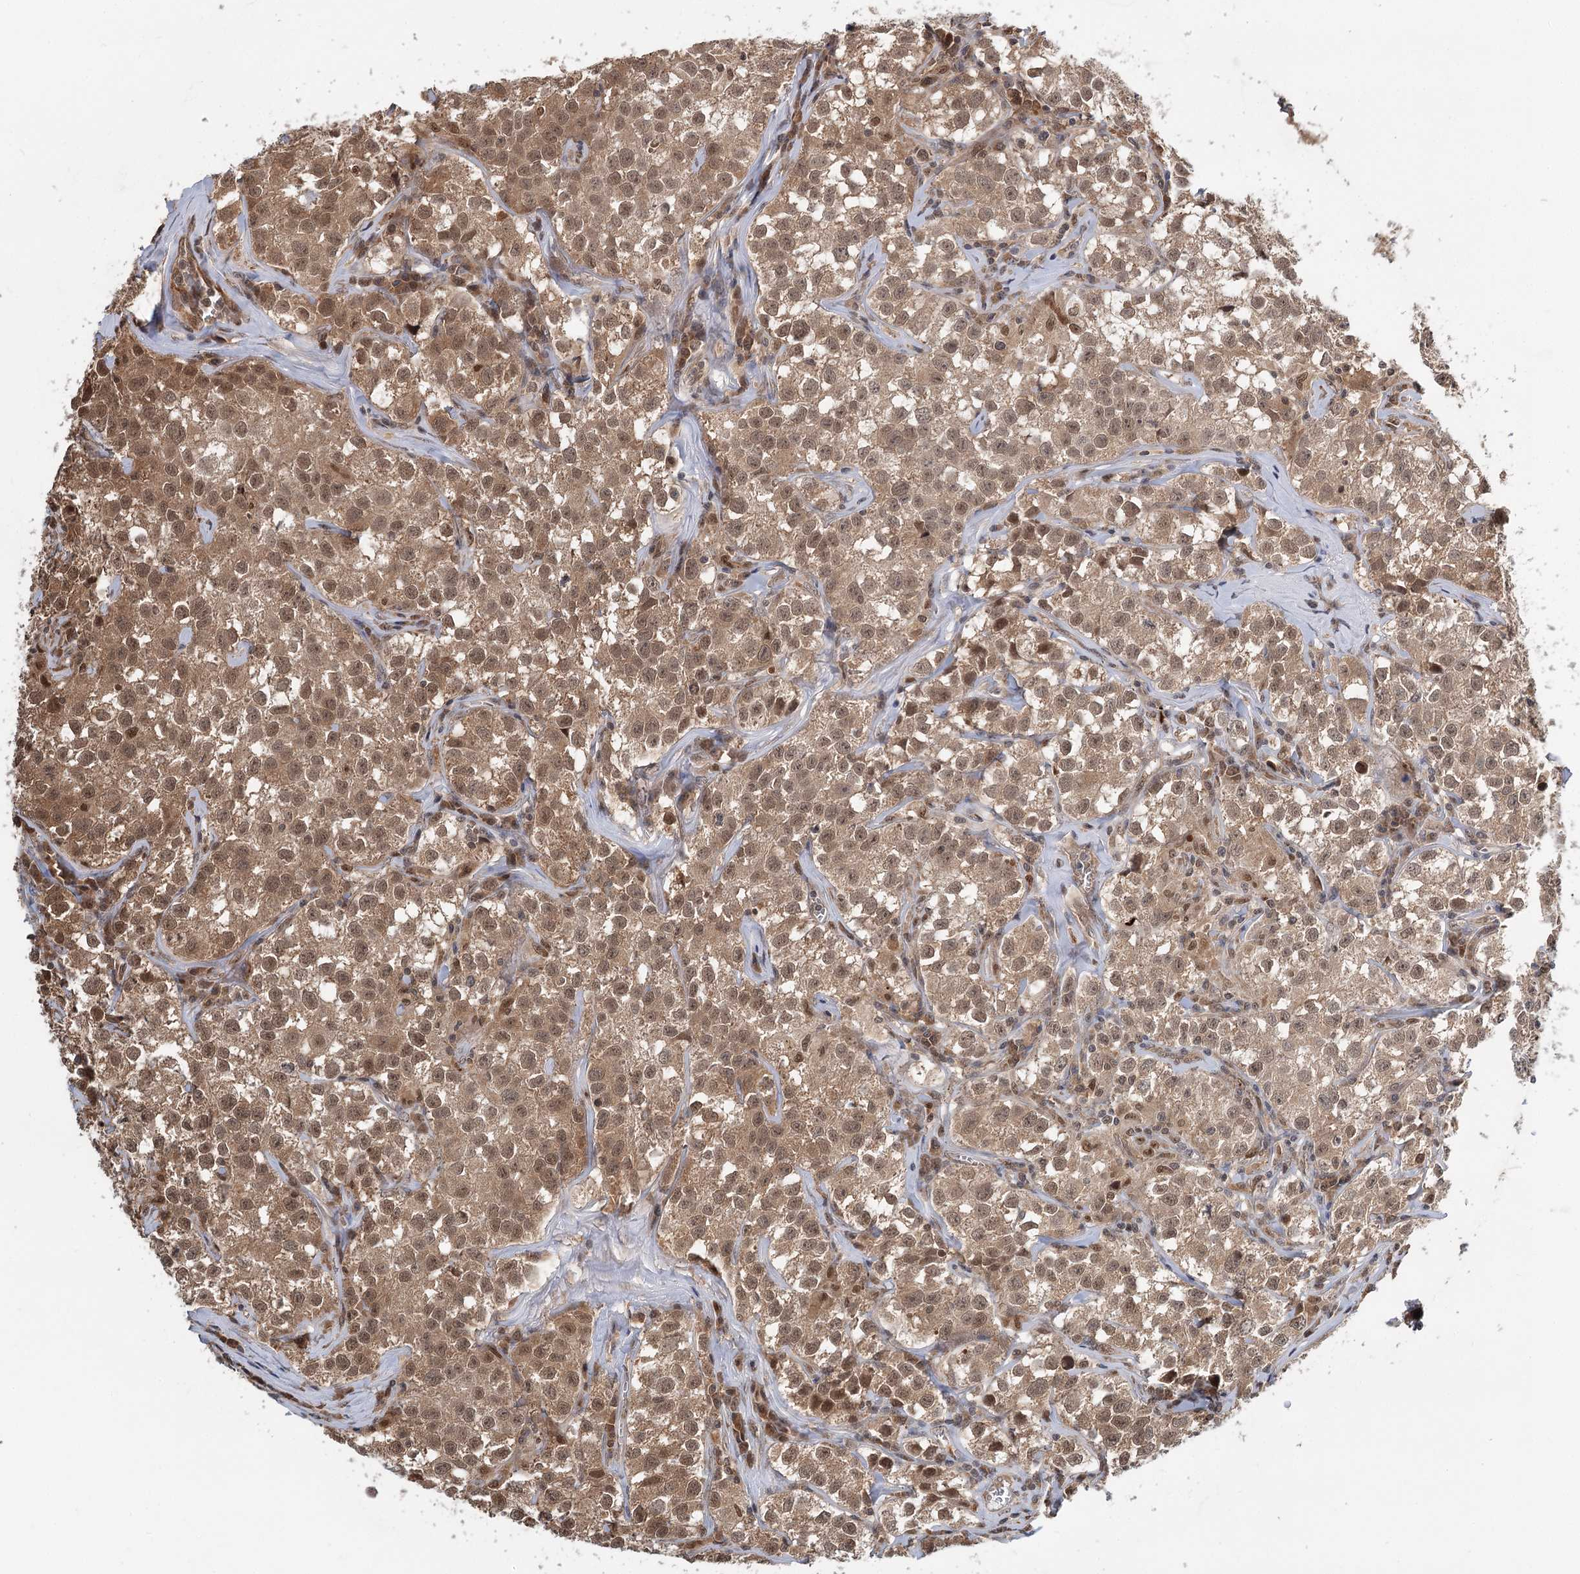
{"staining": {"intensity": "moderate", "quantity": ">75%", "location": "cytoplasmic/membranous,nuclear"}, "tissue": "testis cancer", "cell_type": "Tumor cells", "image_type": "cancer", "snomed": [{"axis": "morphology", "description": "Seminoma, NOS"}, {"axis": "morphology", "description": "Carcinoma, Embryonal, NOS"}, {"axis": "topography", "description": "Testis"}], "caption": "A micrograph of testis cancer (seminoma) stained for a protein displays moderate cytoplasmic/membranous and nuclear brown staining in tumor cells.", "gene": "N6AMT1", "patient": {"sex": "male", "age": 43}}